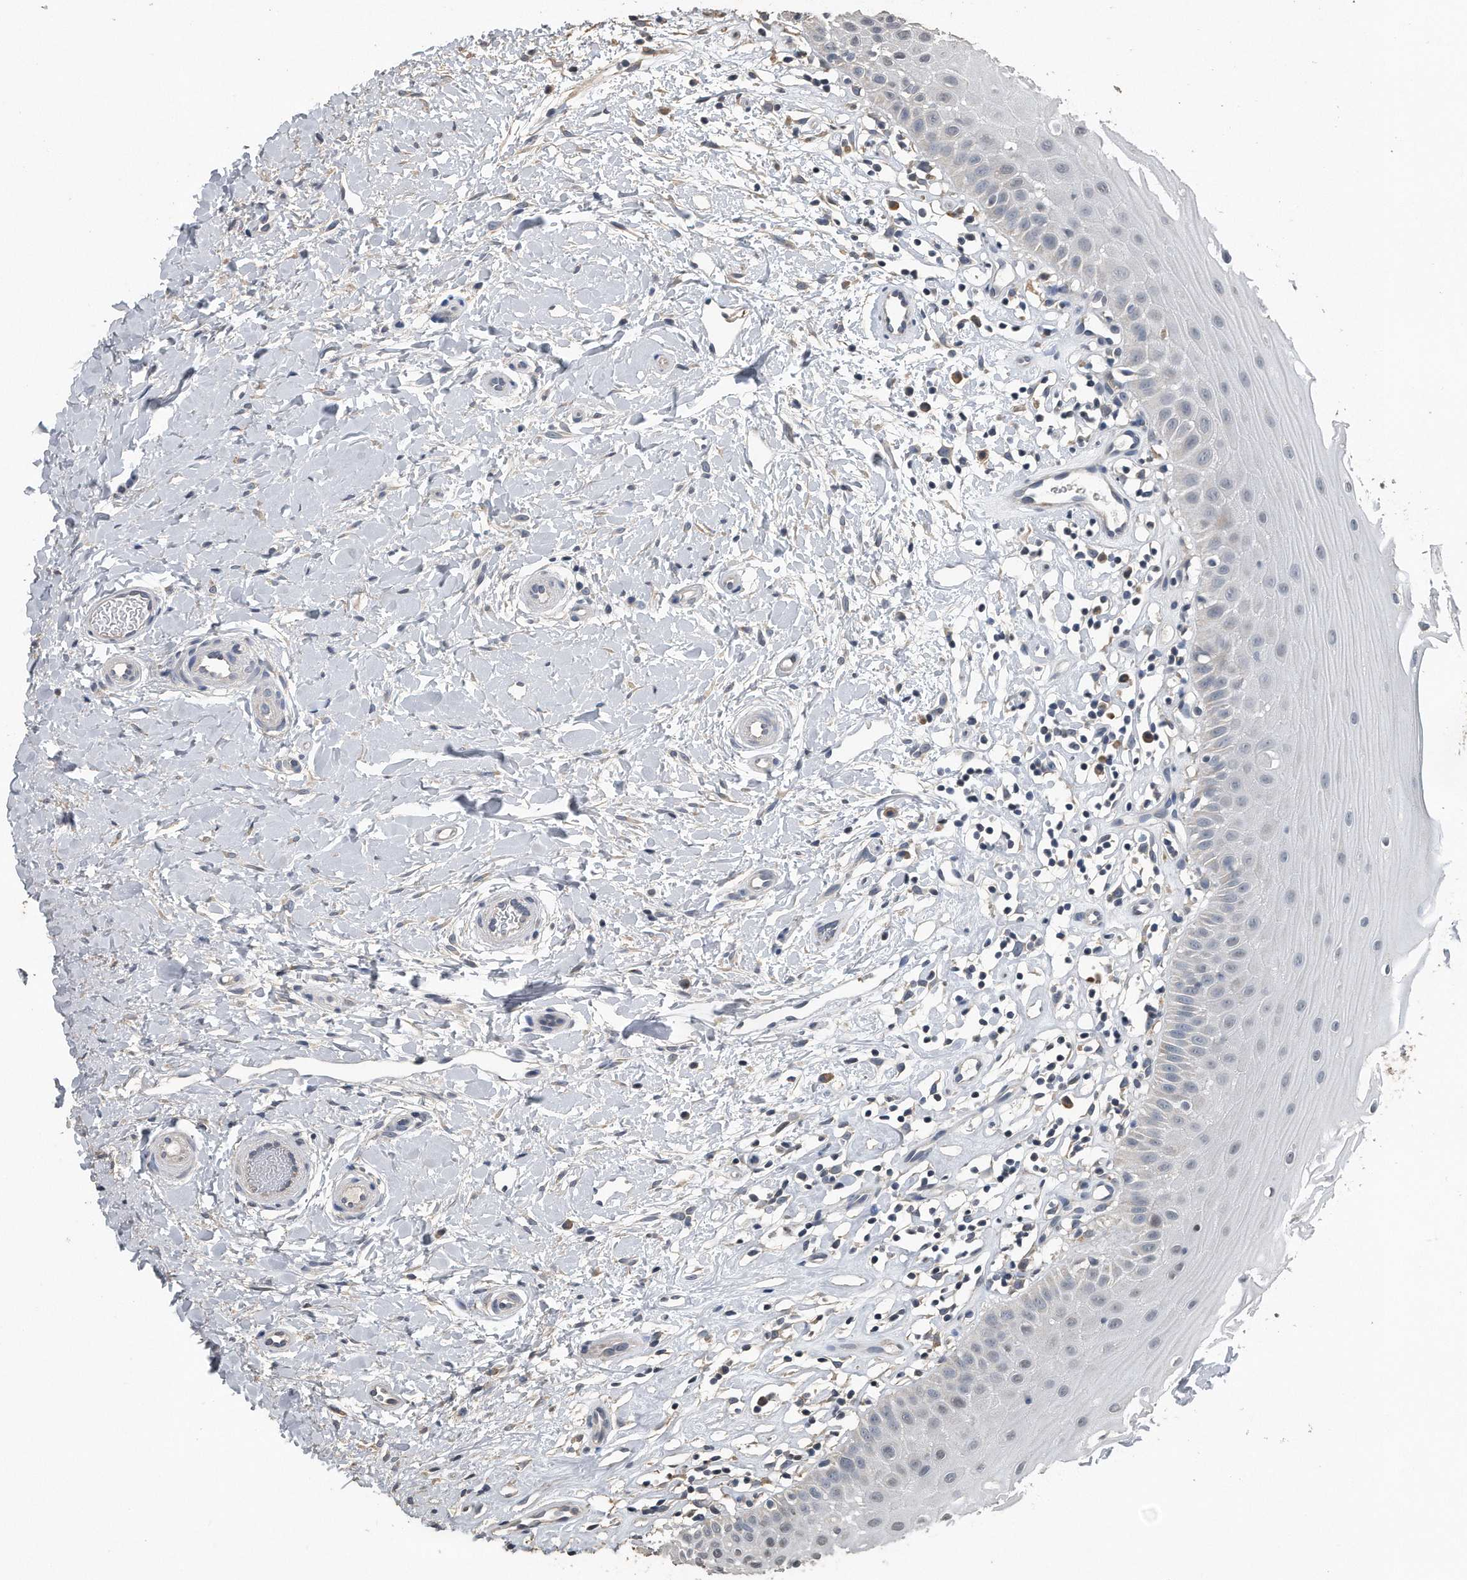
{"staining": {"intensity": "negative", "quantity": "none", "location": "none"}, "tissue": "oral mucosa", "cell_type": "Squamous epithelial cells", "image_type": "normal", "snomed": [{"axis": "morphology", "description": "Normal tissue, NOS"}, {"axis": "topography", "description": "Oral tissue"}], "caption": "DAB (3,3'-diaminobenzidine) immunohistochemical staining of benign oral mucosa shows no significant expression in squamous epithelial cells.", "gene": "PCLO", "patient": {"sex": "female", "age": 56}}